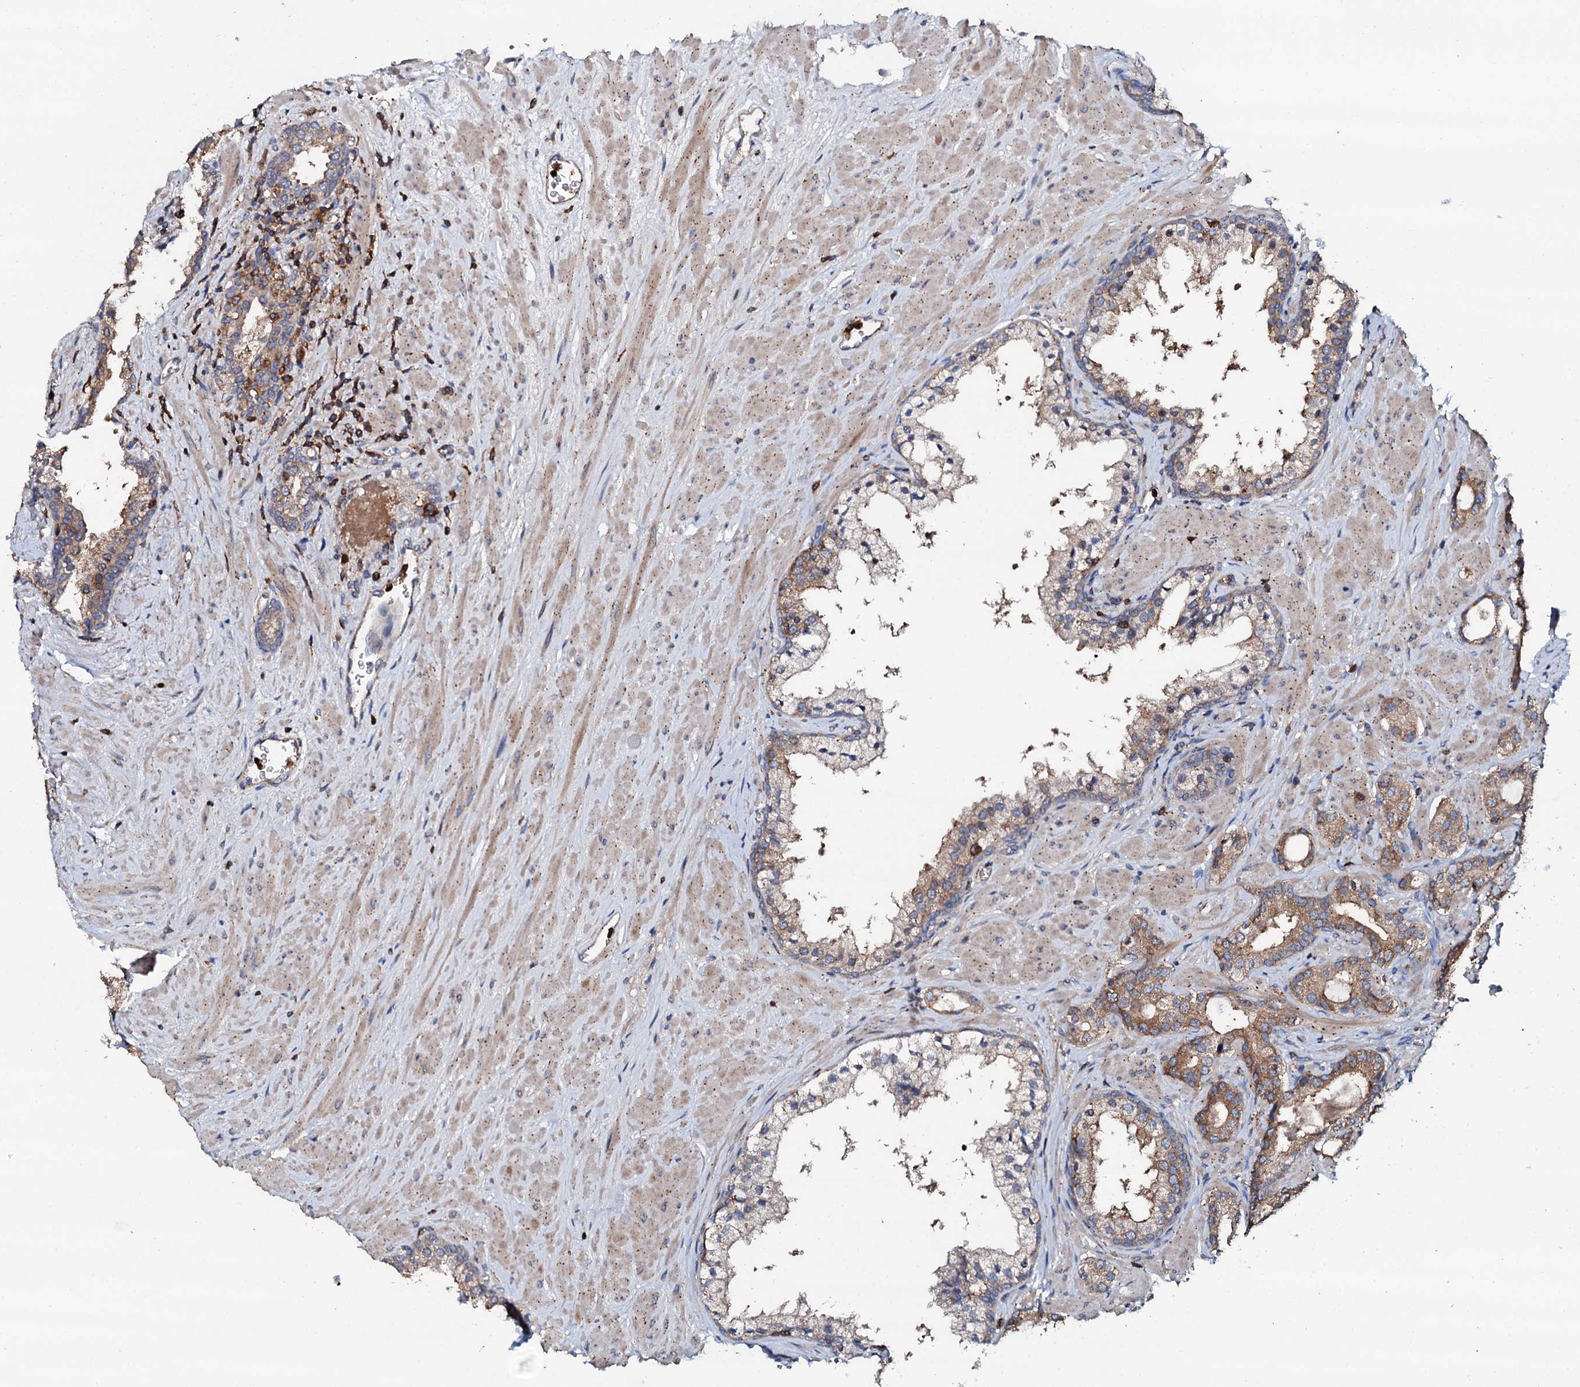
{"staining": {"intensity": "moderate", "quantity": ">75%", "location": "cytoplasmic/membranous"}, "tissue": "prostate cancer", "cell_type": "Tumor cells", "image_type": "cancer", "snomed": [{"axis": "morphology", "description": "Adenocarcinoma, High grade"}, {"axis": "topography", "description": "Prostate"}], "caption": "The immunohistochemical stain shows moderate cytoplasmic/membranous positivity in tumor cells of prostate cancer (high-grade adenocarcinoma) tissue.", "gene": "GRK2", "patient": {"sex": "male", "age": 64}}